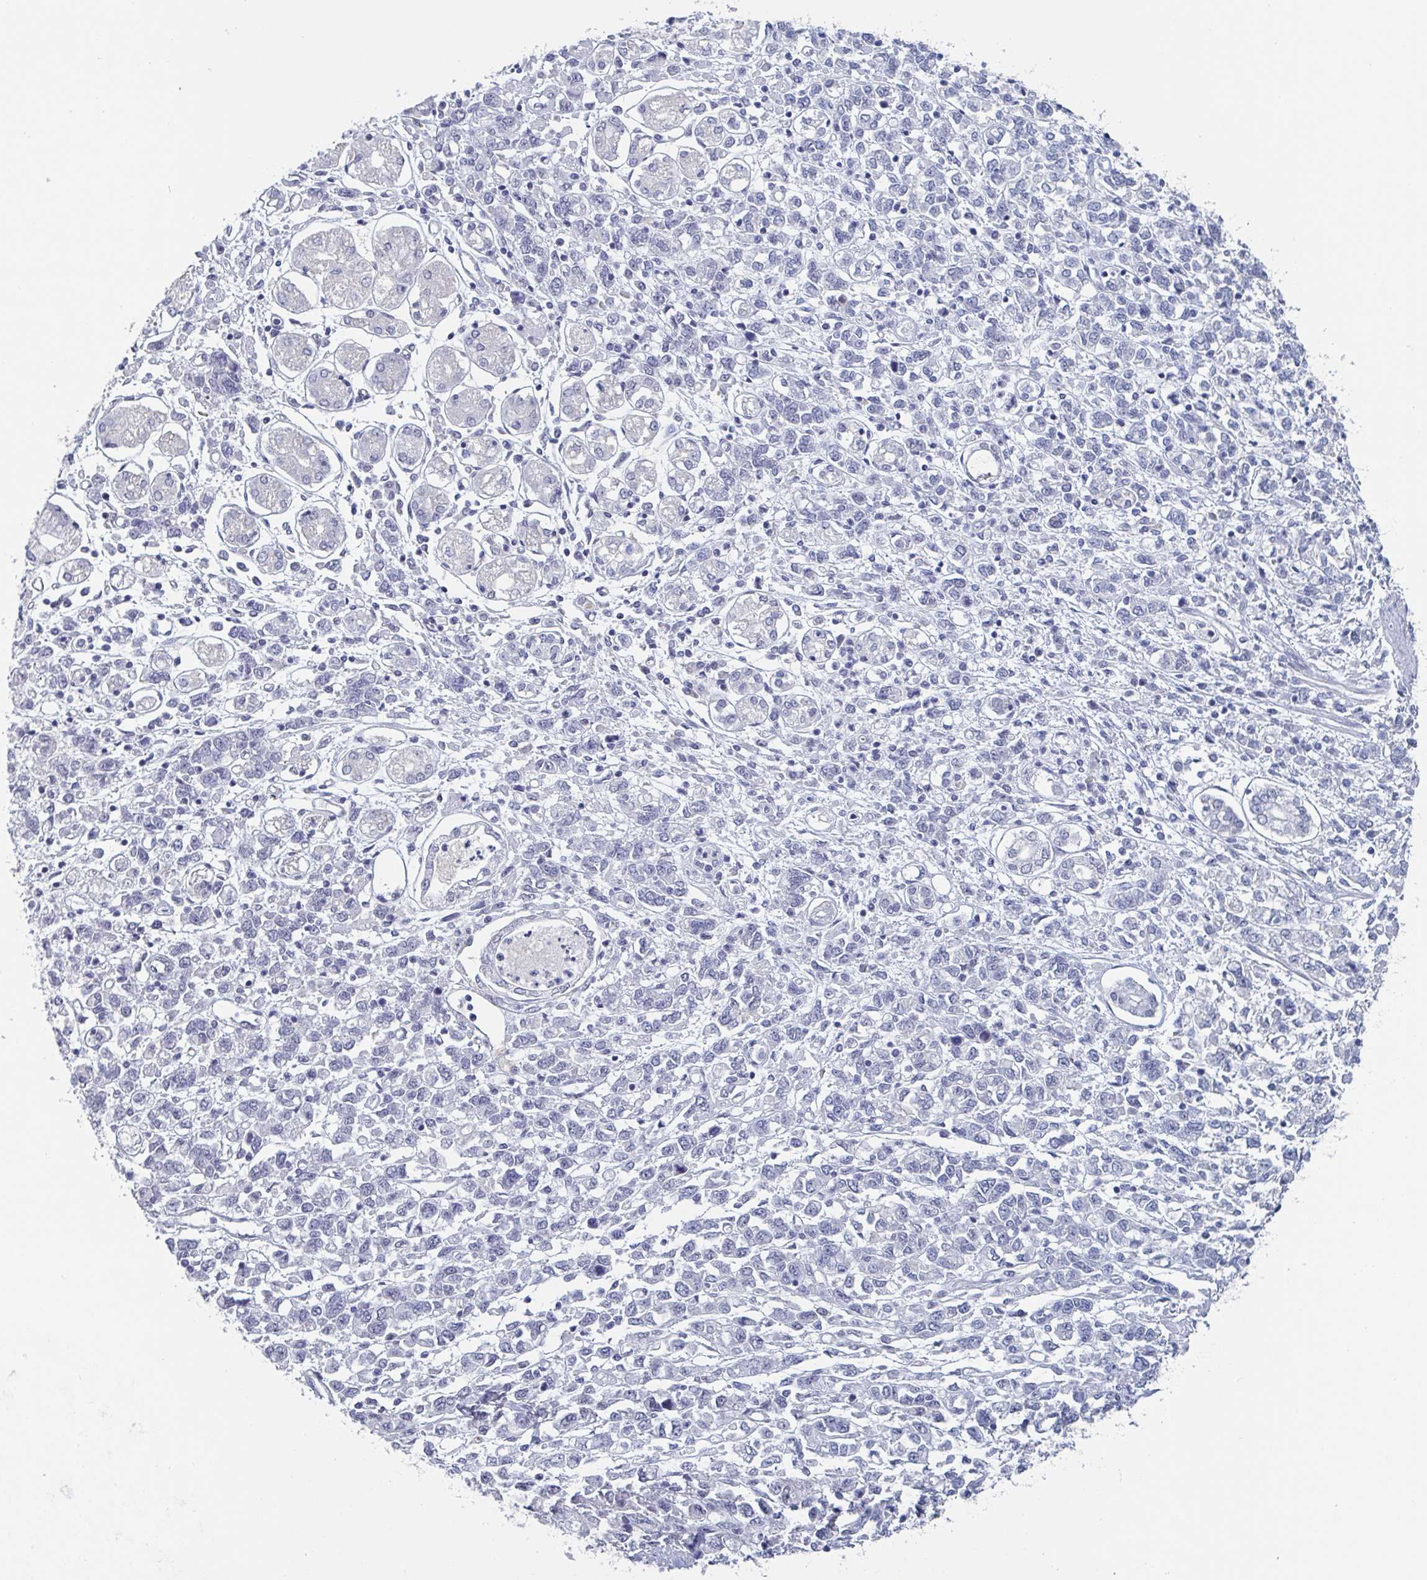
{"staining": {"intensity": "negative", "quantity": "none", "location": "none"}, "tissue": "stomach cancer", "cell_type": "Tumor cells", "image_type": "cancer", "snomed": [{"axis": "morphology", "description": "Adenocarcinoma, NOS"}, {"axis": "topography", "description": "Stomach"}], "caption": "IHC photomicrograph of neoplastic tissue: stomach adenocarcinoma stained with DAB (3,3'-diaminobenzidine) shows no significant protein expression in tumor cells.", "gene": "KDM4D", "patient": {"sex": "female", "age": 76}}